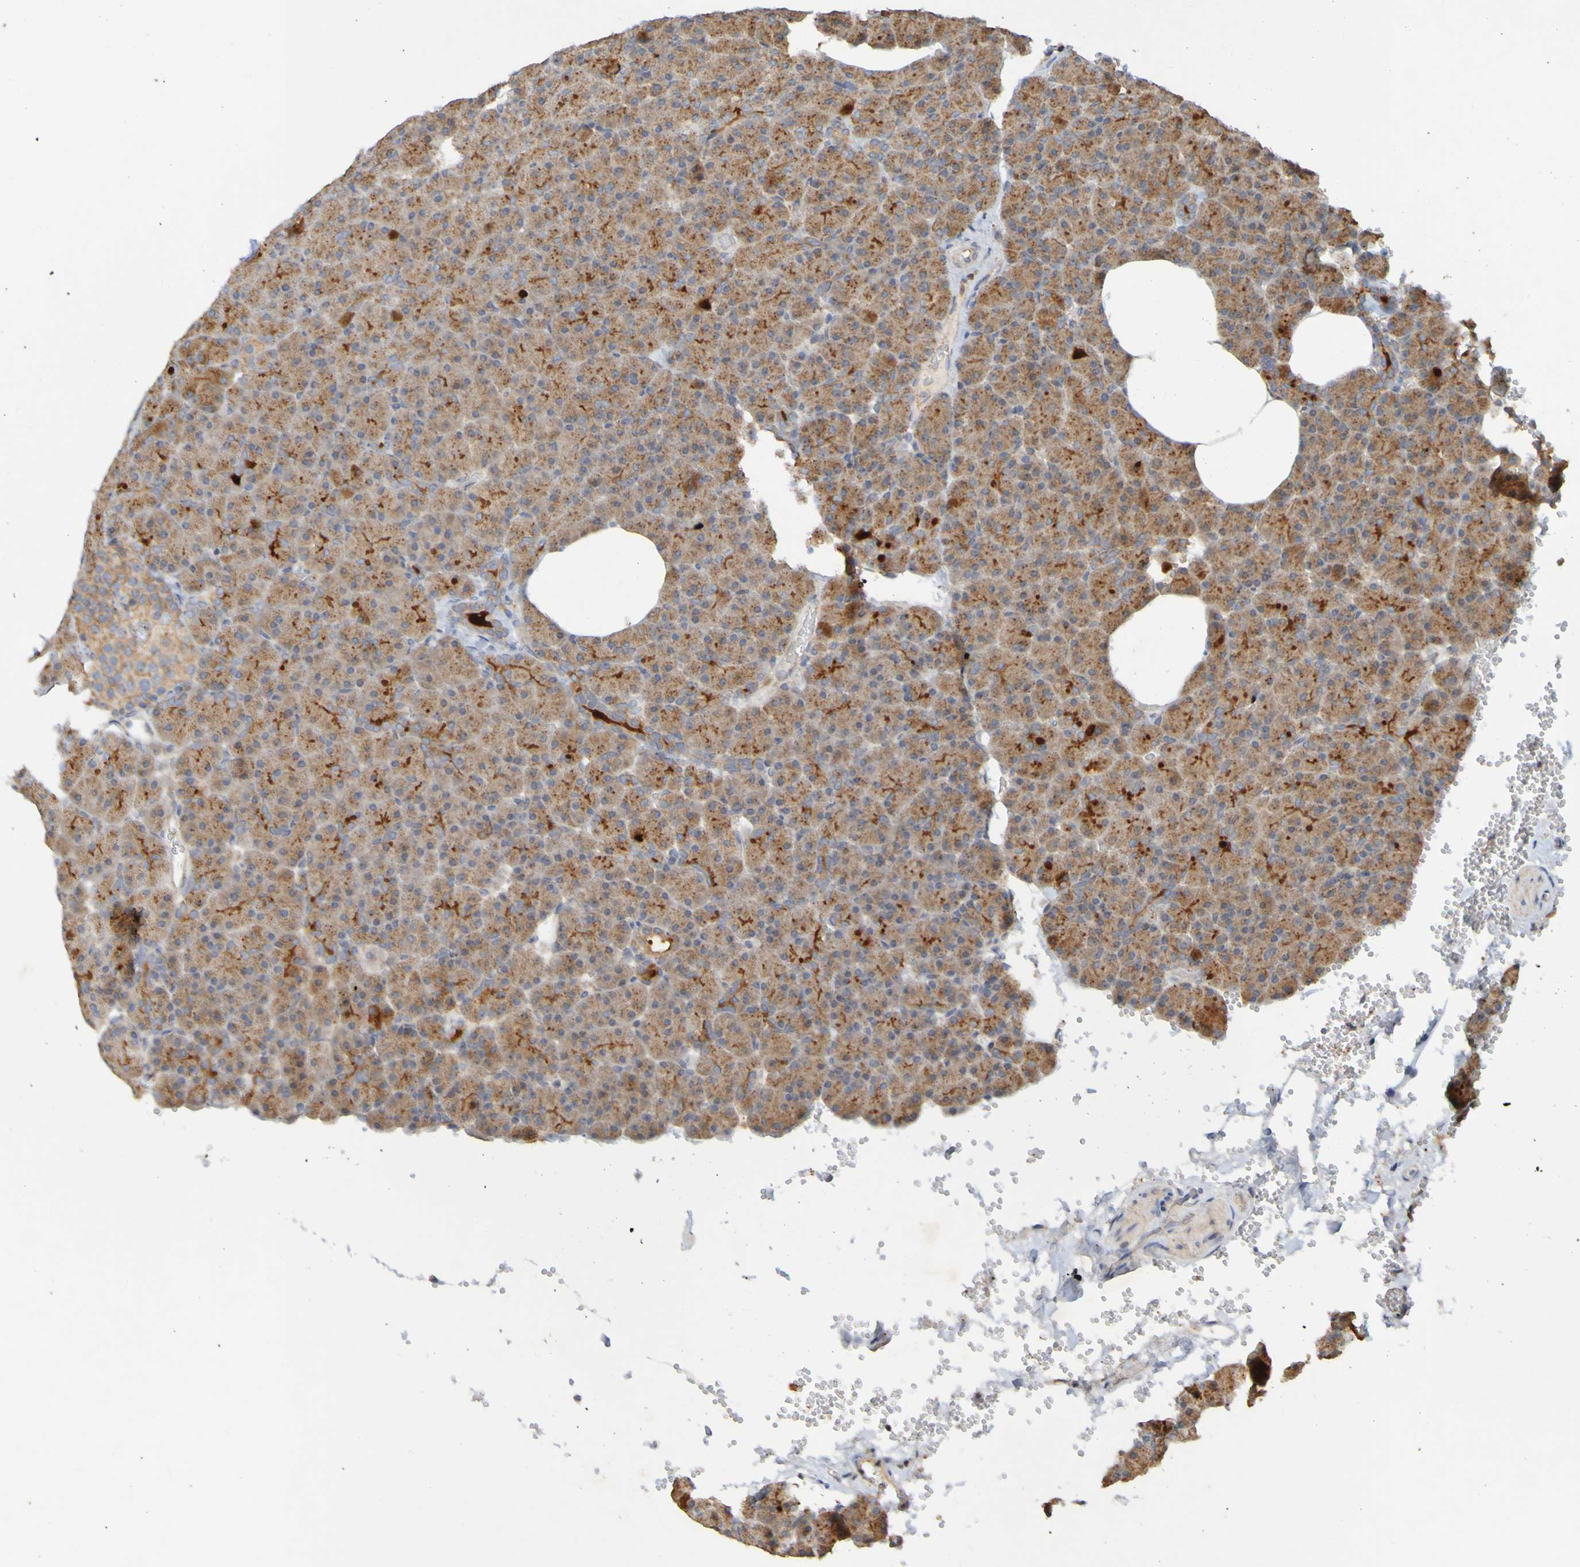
{"staining": {"intensity": "strong", "quantity": ">75%", "location": "cytoplasmic/membranous"}, "tissue": "pancreas", "cell_type": "Exocrine glandular cells", "image_type": "normal", "snomed": [{"axis": "morphology", "description": "Normal tissue, NOS"}, {"axis": "topography", "description": "Pancreas"}], "caption": "Exocrine glandular cells display strong cytoplasmic/membranous staining in approximately >75% of cells in benign pancreas. (DAB IHC with brightfield microscopy, high magnification).", "gene": "TMBIM1", "patient": {"sex": "female", "age": 35}}